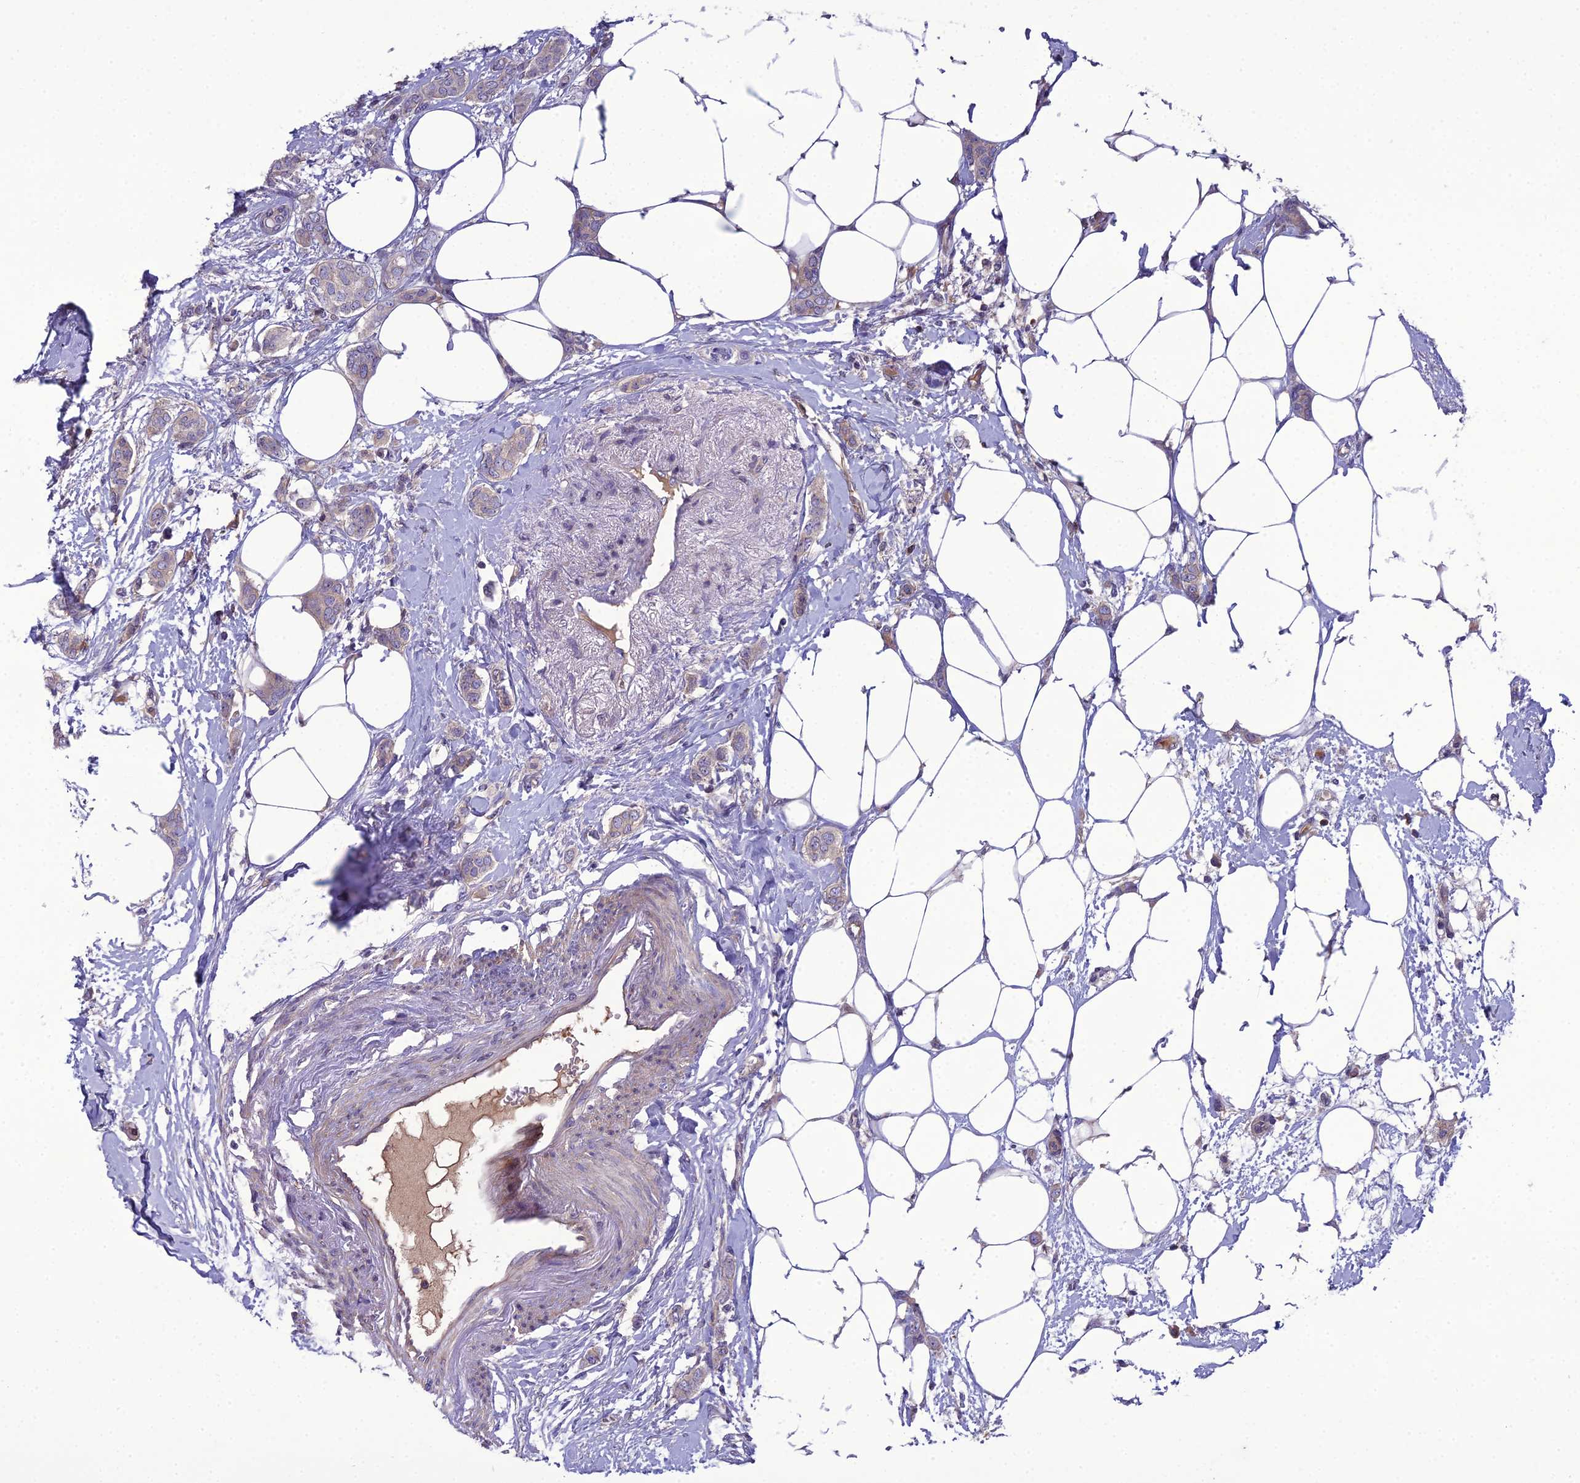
{"staining": {"intensity": "weak", "quantity": "<25%", "location": "cytoplasmic/membranous"}, "tissue": "breast cancer", "cell_type": "Tumor cells", "image_type": "cancer", "snomed": [{"axis": "morphology", "description": "Duct carcinoma"}, {"axis": "topography", "description": "Breast"}], "caption": "DAB immunohistochemical staining of human breast cancer exhibits no significant staining in tumor cells. The staining was performed using DAB to visualize the protein expression in brown, while the nuclei were stained in blue with hematoxylin (Magnification: 20x).", "gene": "GDF6", "patient": {"sex": "female", "age": 72}}